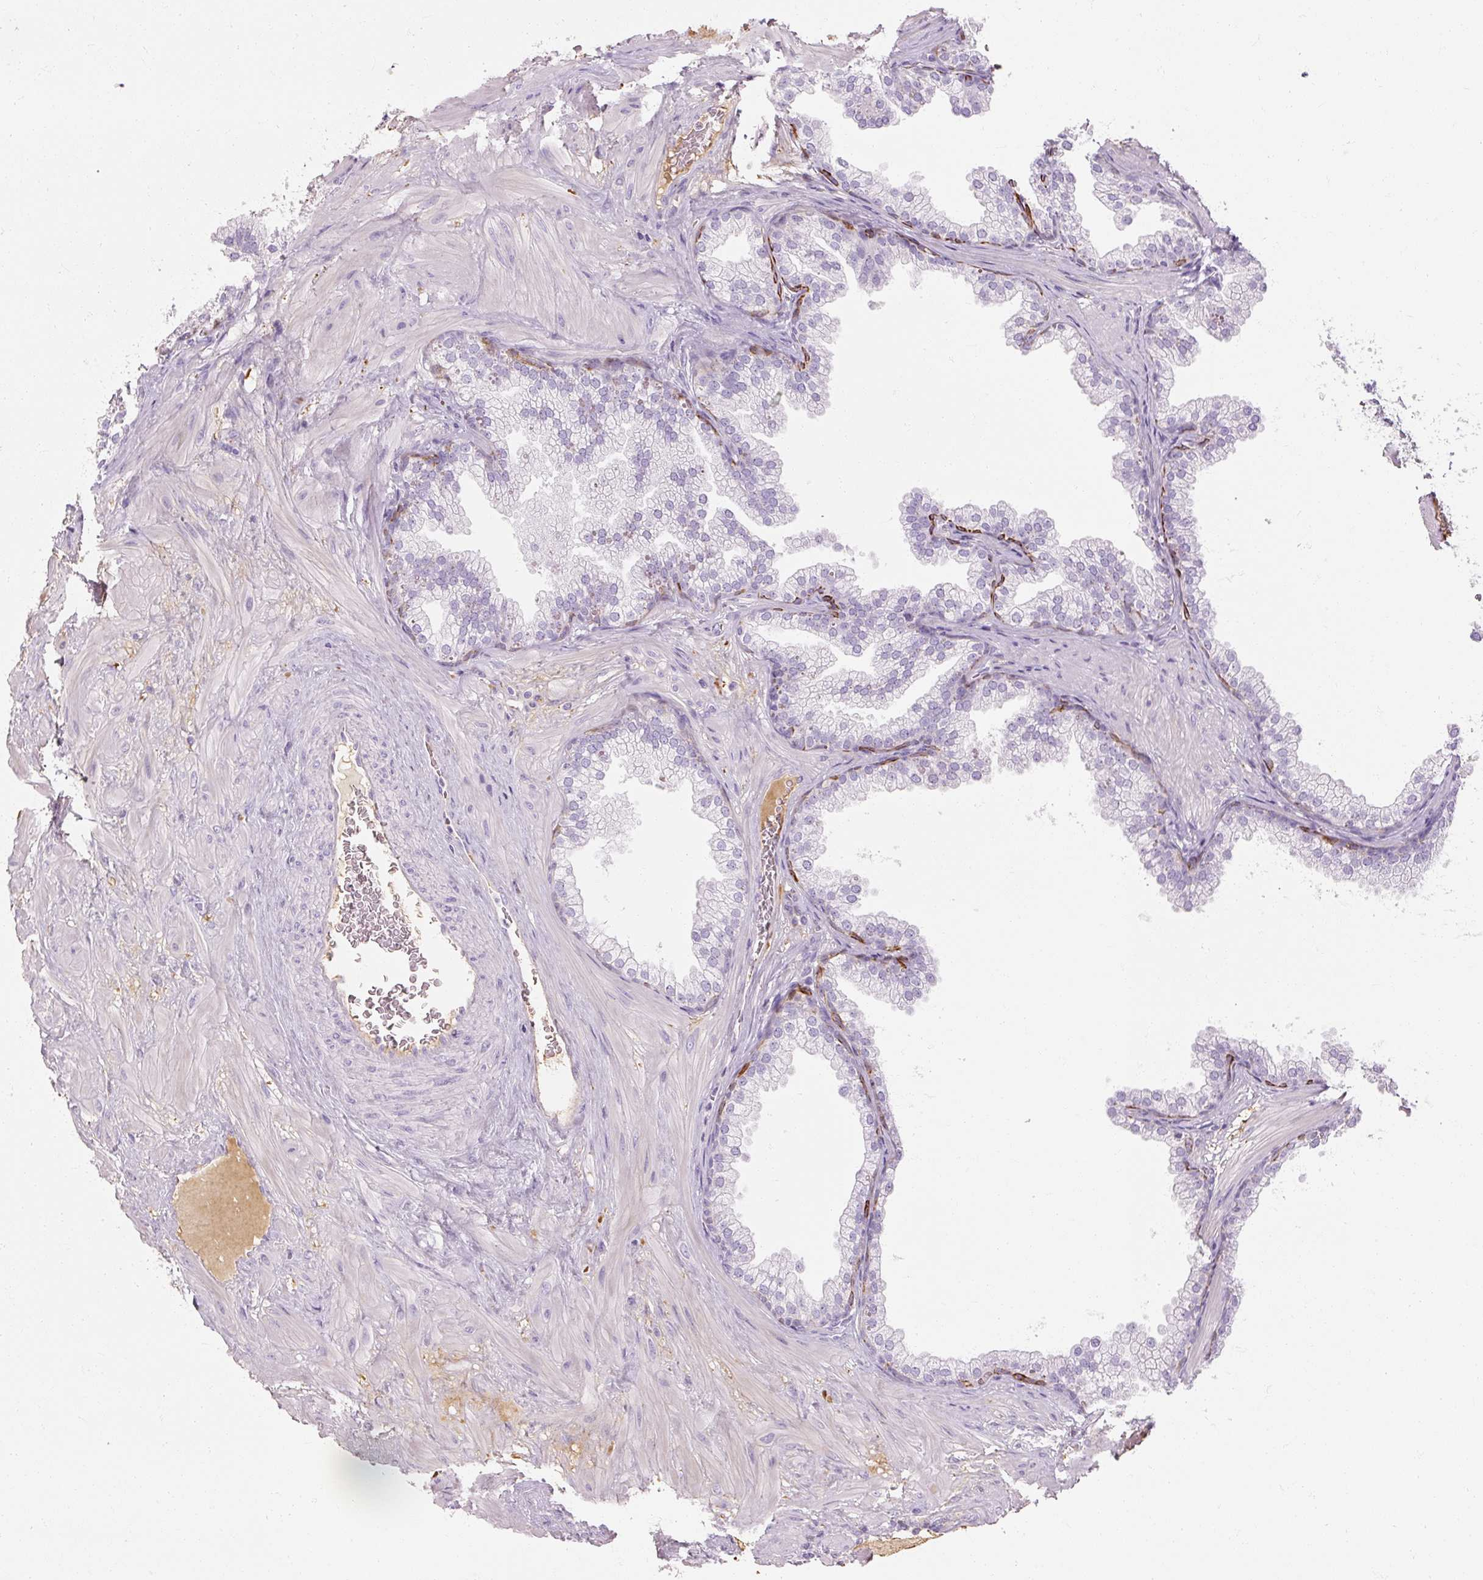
{"staining": {"intensity": "strong", "quantity": "<25%", "location": "cytoplasmic/membranous"}, "tissue": "prostate", "cell_type": "Glandular cells", "image_type": "normal", "snomed": [{"axis": "morphology", "description": "Normal tissue, NOS"}, {"axis": "topography", "description": "Prostate"}], "caption": "Immunohistochemical staining of unremarkable prostate reveals strong cytoplasmic/membranous protein staining in about <25% of glandular cells.", "gene": "NFE2L3", "patient": {"sex": "male", "age": 37}}